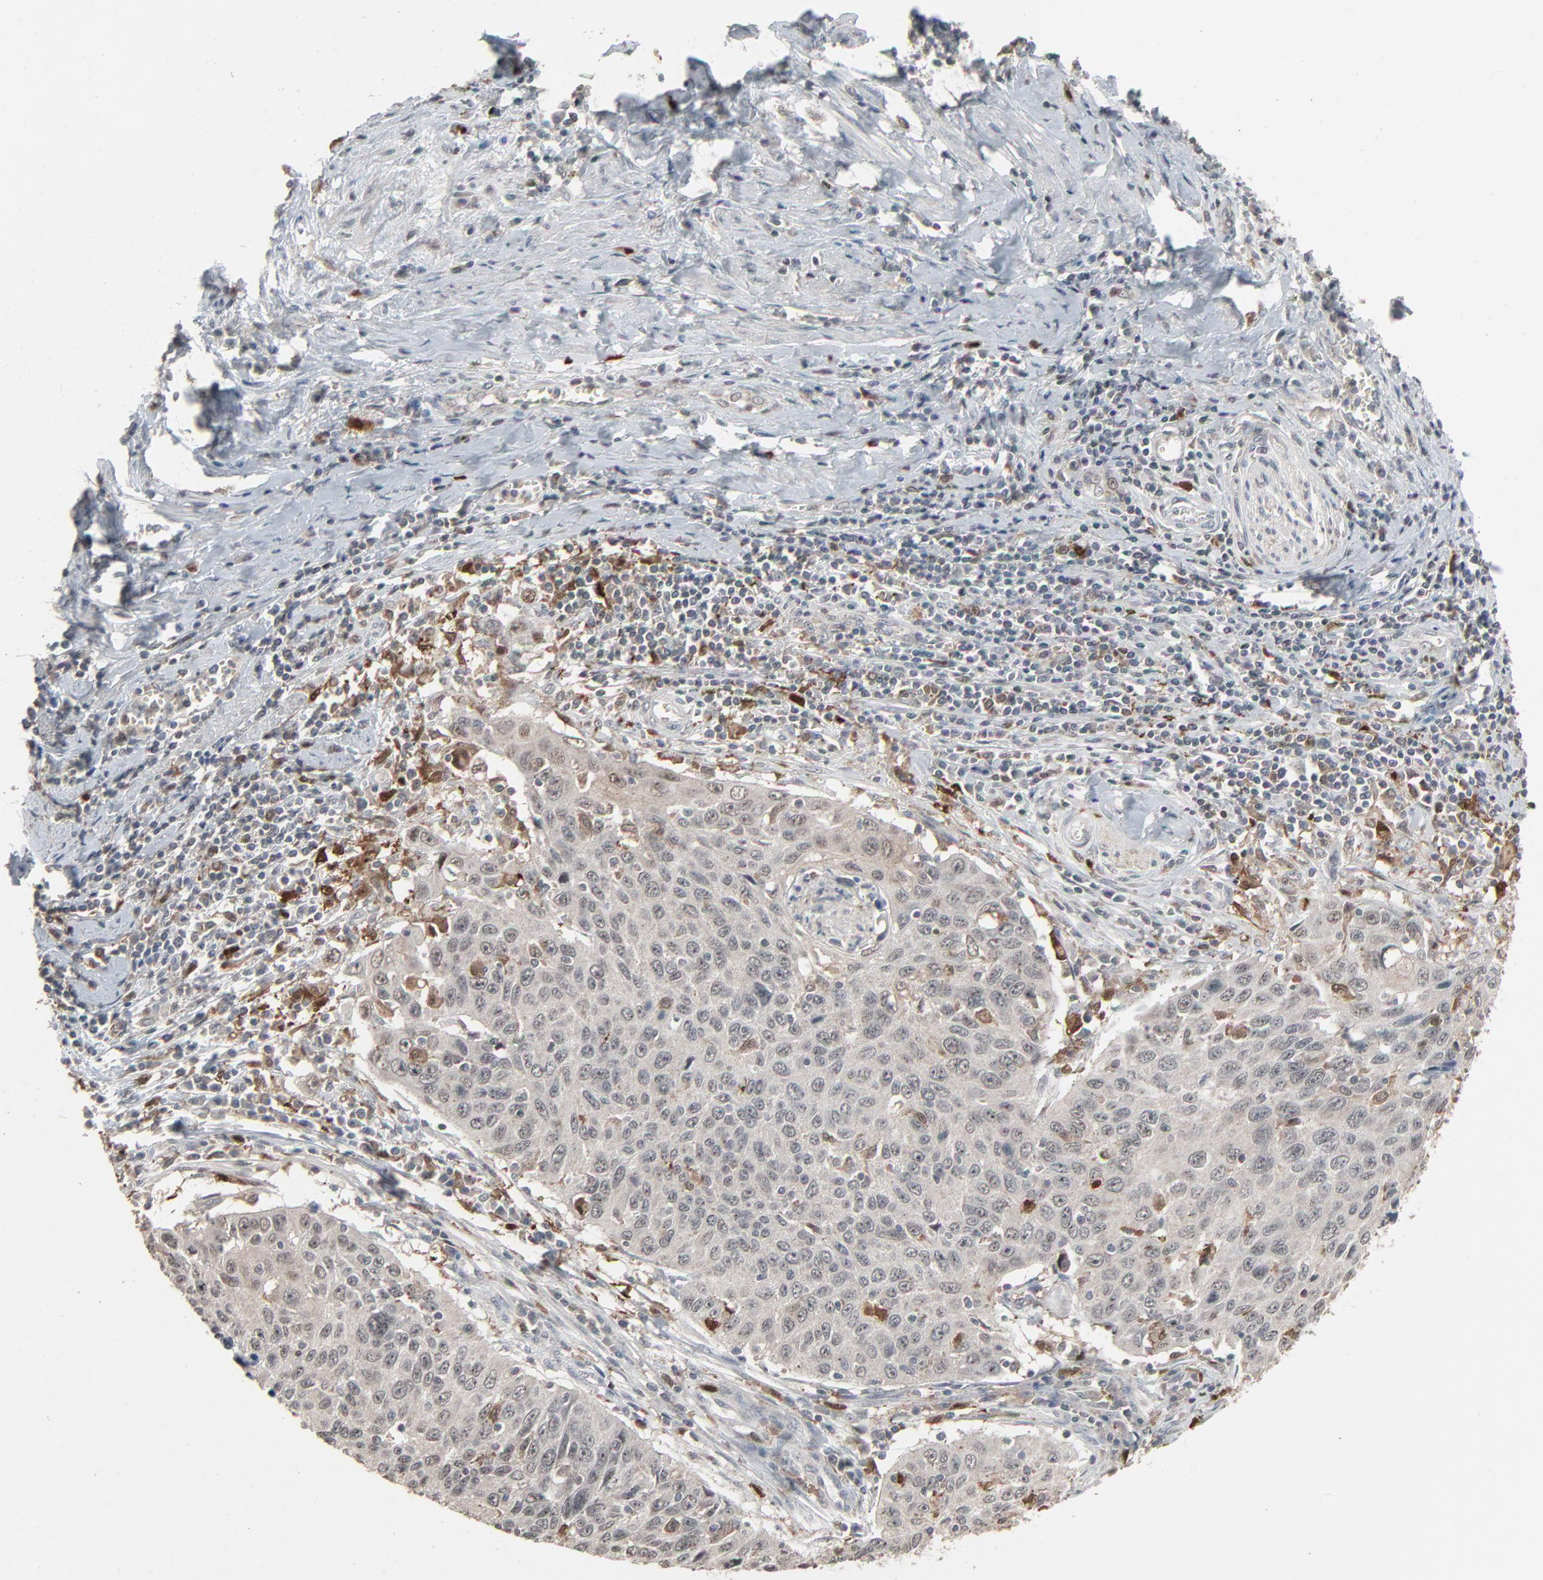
{"staining": {"intensity": "weak", "quantity": ">75%", "location": "cytoplasmic/membranous"}, "tissue": "cervical cancer", "cell_type": "Tumor cells", "image_type": "cancer", "snomed": [{"axis": "morphology", "description": "Squamous cell carcinoma, NOS"}, {"axis": "topography", "description": "Cervix"}], "caption": "Immunohistochemical staining of human cervical cancer exhibits low levels of weak cytoplasmic/membranous expression in approximately >75% of tumor cells.", "gene": "DOCK8", "patient": {"sex": "female", "age": 53}}